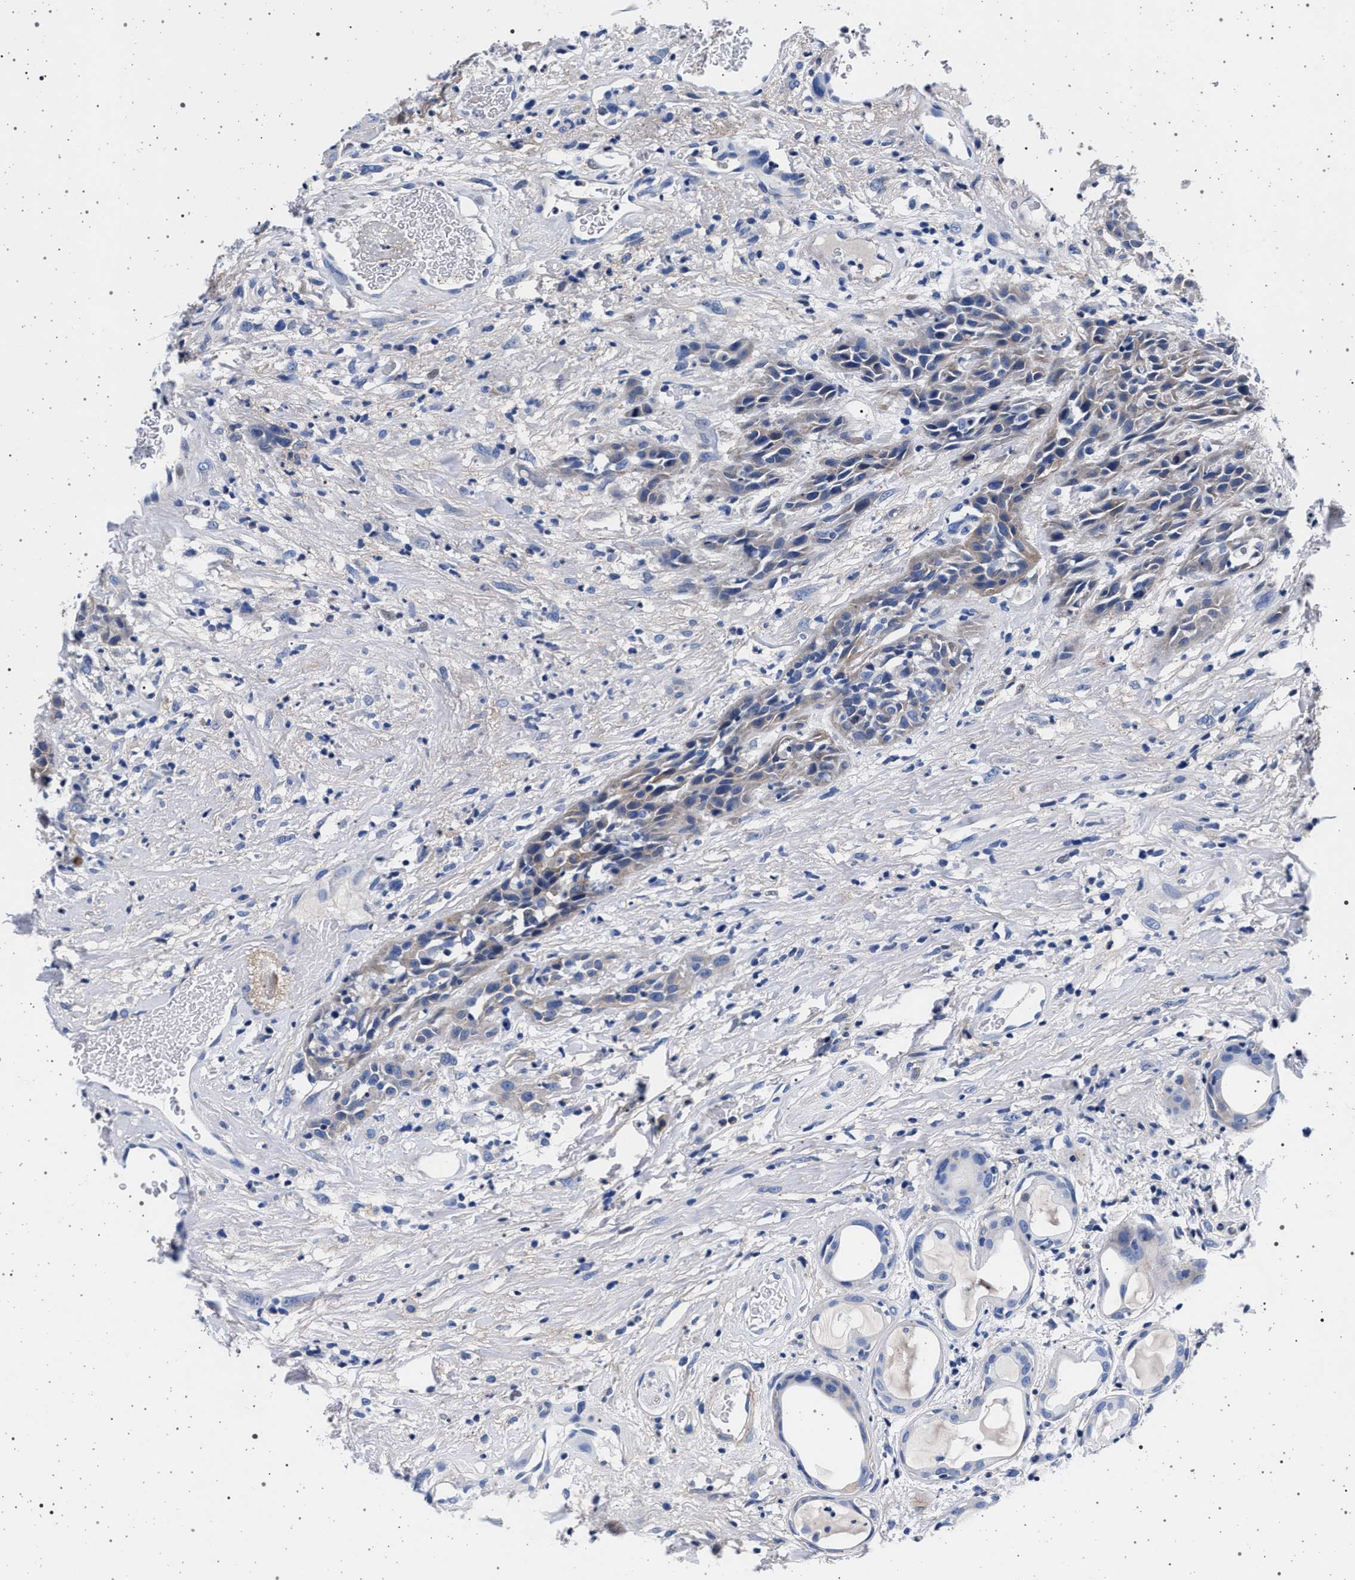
{"staining": {"intensity": "negative", "quantity": "none", "location": "none"}, "tissue": "head and neck cancer", "cell_type": "Tumor cells", "image_type": "cancer", "snomed": [{"axis": "morphology", "description": "Normal tissue, NOS"}, {"axis": "morphology", "description": "Squamous cell carcinoma, NOS"}, {"axis": "topography", "description": "Cartilage tissue"}, {"axis": "topography", "description": "Head-Neck"}], "caption": "This is an immunohistochemistry (IHC) micrograph of human head and neck cancer. There is no staining in tumor cells.", "gene": "SLC9A1", "patient": {"sex": "male", "age": 62}}